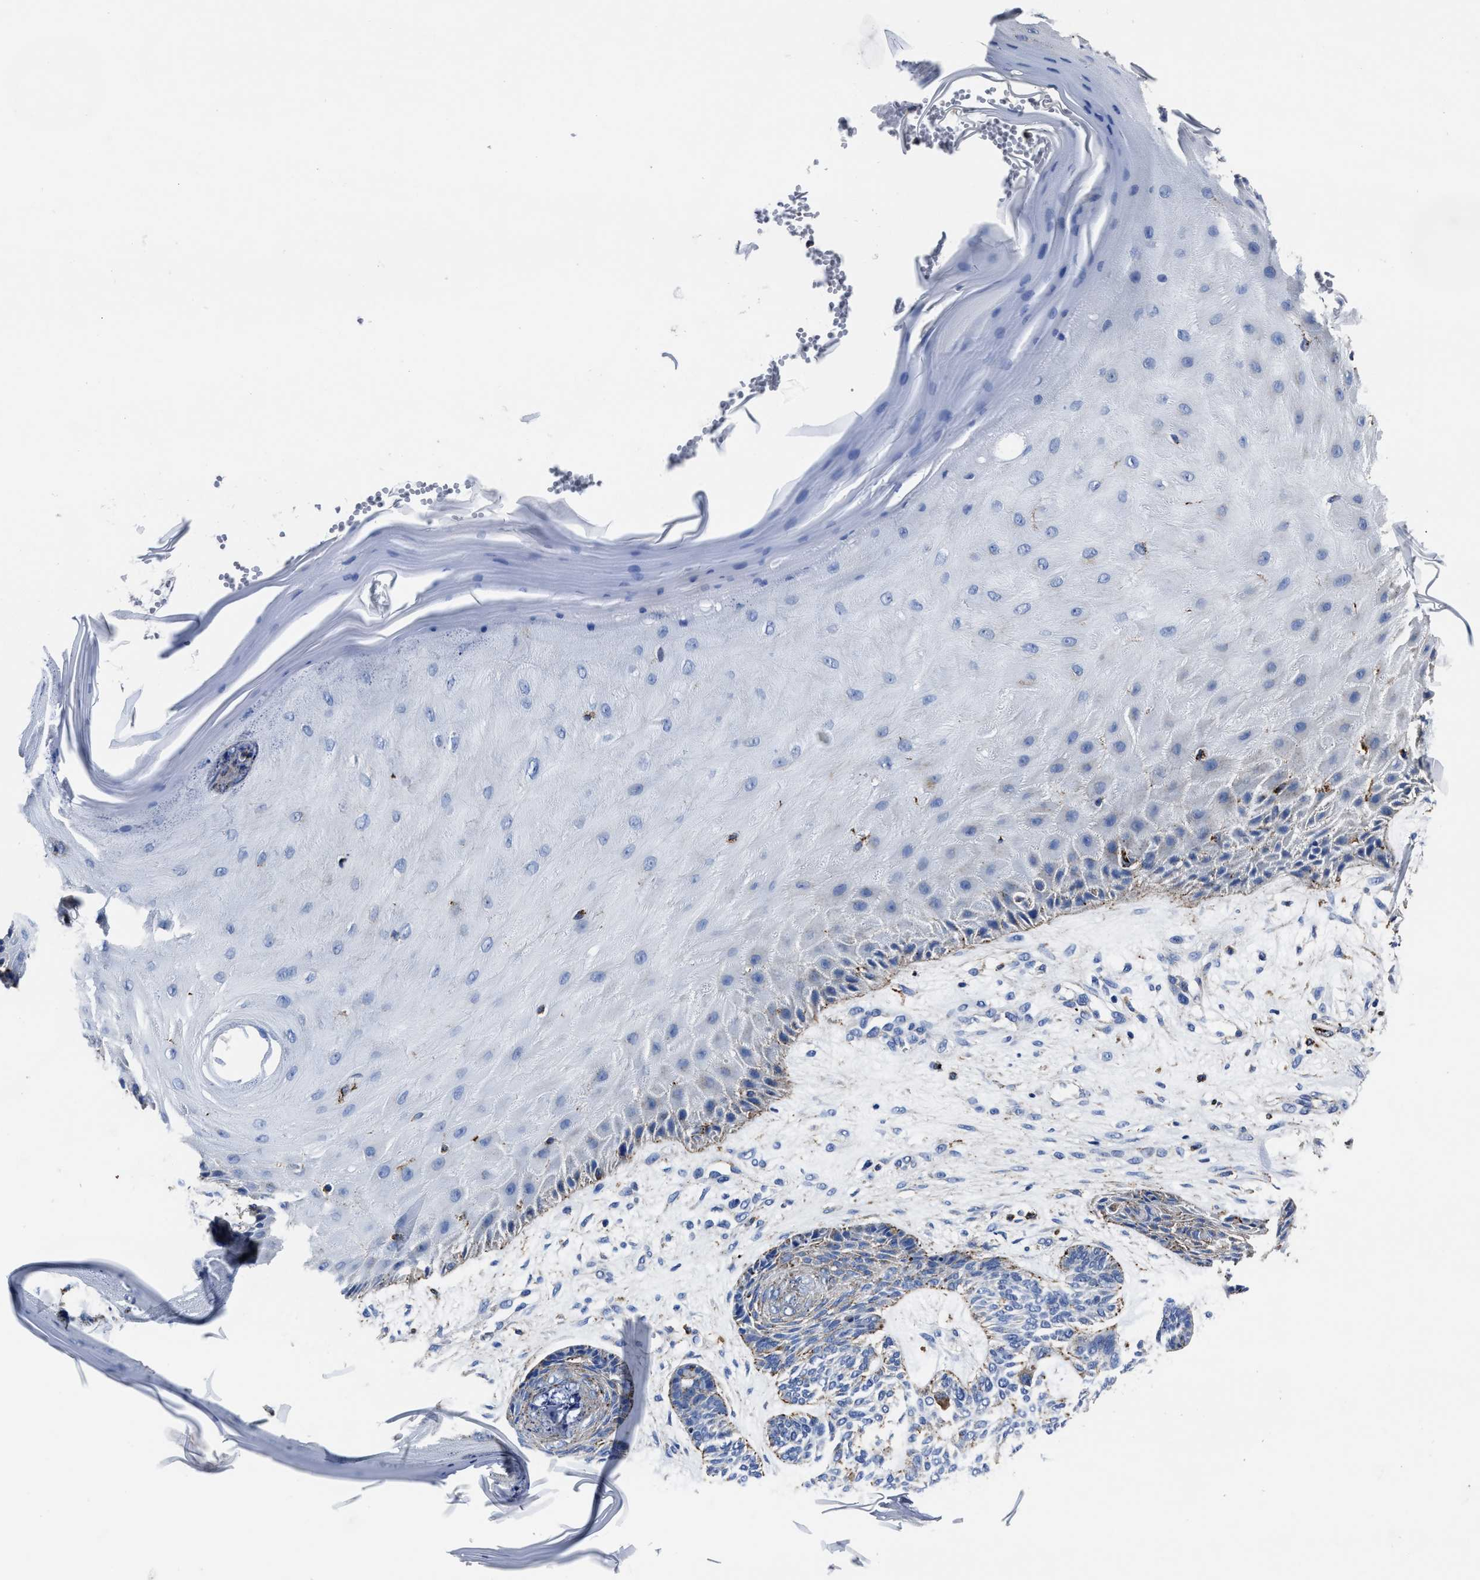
{"staining": {"intensity": "weak", "quantity": "<25%", "location": "cytoplasmic/membranous"}, "tissue": "skin cancer", "cell_type": "Tumor cells", "image_type": "cancer", "snomed": [{"axis": "morphology", "description": "Basal cell carcinoma"}, {"axis": "topography", "description": "Skin"}], "caption": "IHC histopathology image of basal cell carcinoma (skin) stained for a protein (brown), which shows no expression in tumor cells. (DAB IHC, high magnification).", "gene": "LAMTOR4", "patient": {"sex": "male", "age": 55}}